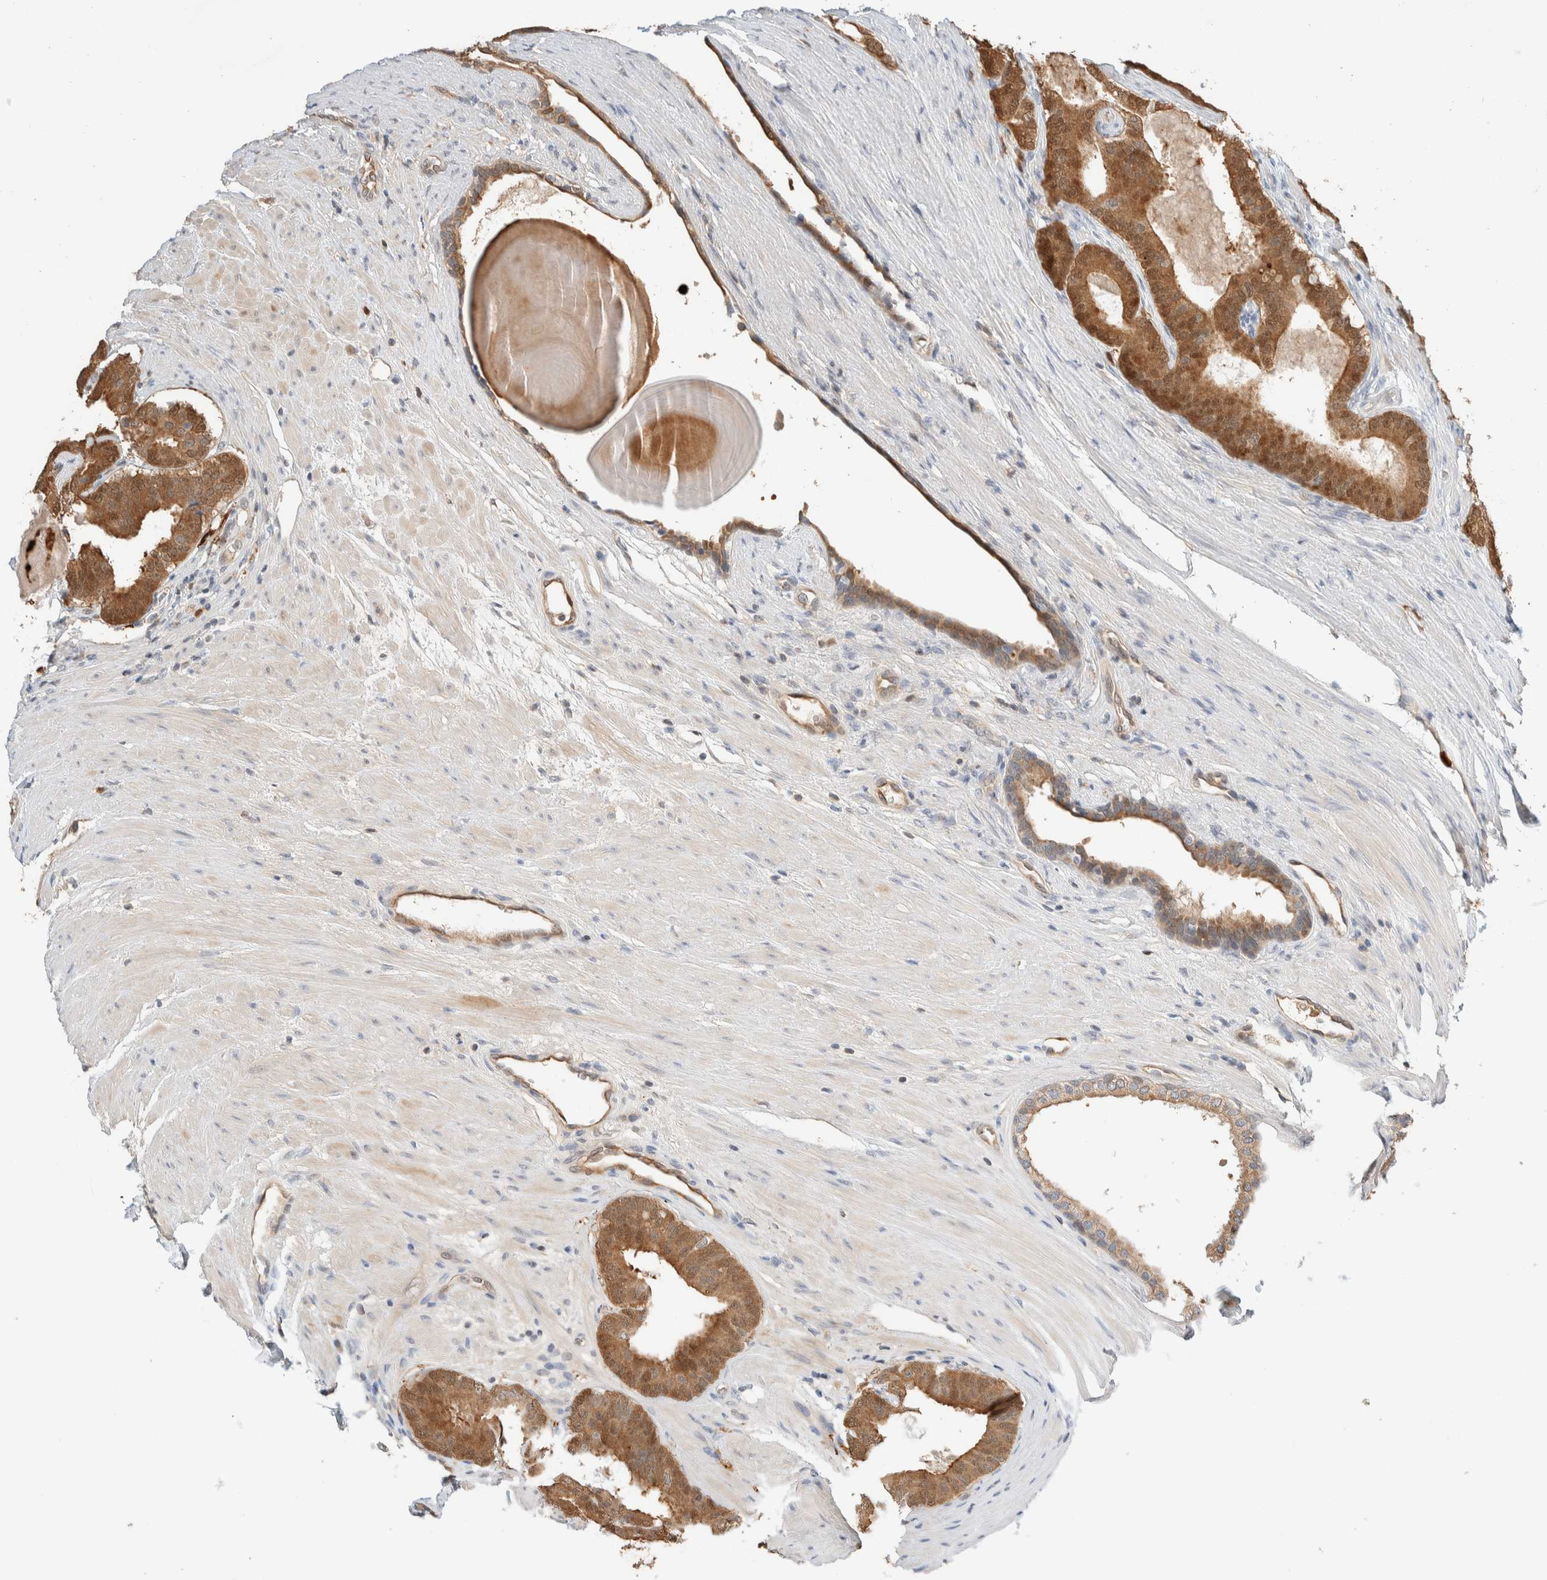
{"staining": {"intensity": "moderate", "quantity": ">75%", "location": "cytoplasmic/membranous,nuclear"}, "tissue": "prostate cancer", "cell_type": "Tumor cells", "image_type": "cancer", "snomed": [{"axis": "morphology", "description": "Adenocarcinoma, High grade"}, {"axis": "topography", "description": "Prostate"}], "caption": "High-magnification brightfield microscopy of high-grade adenocarcinoma (prostate) stained with DAB (brown) and counterstained with hematoxylin (blue). tumor cells exhibit moderate cytoplasmic/membranous and nuclear staining is appreciated in about>75% of cells.", "gene": "SETD4", "patient": {"sex": "male", "age": 60}}